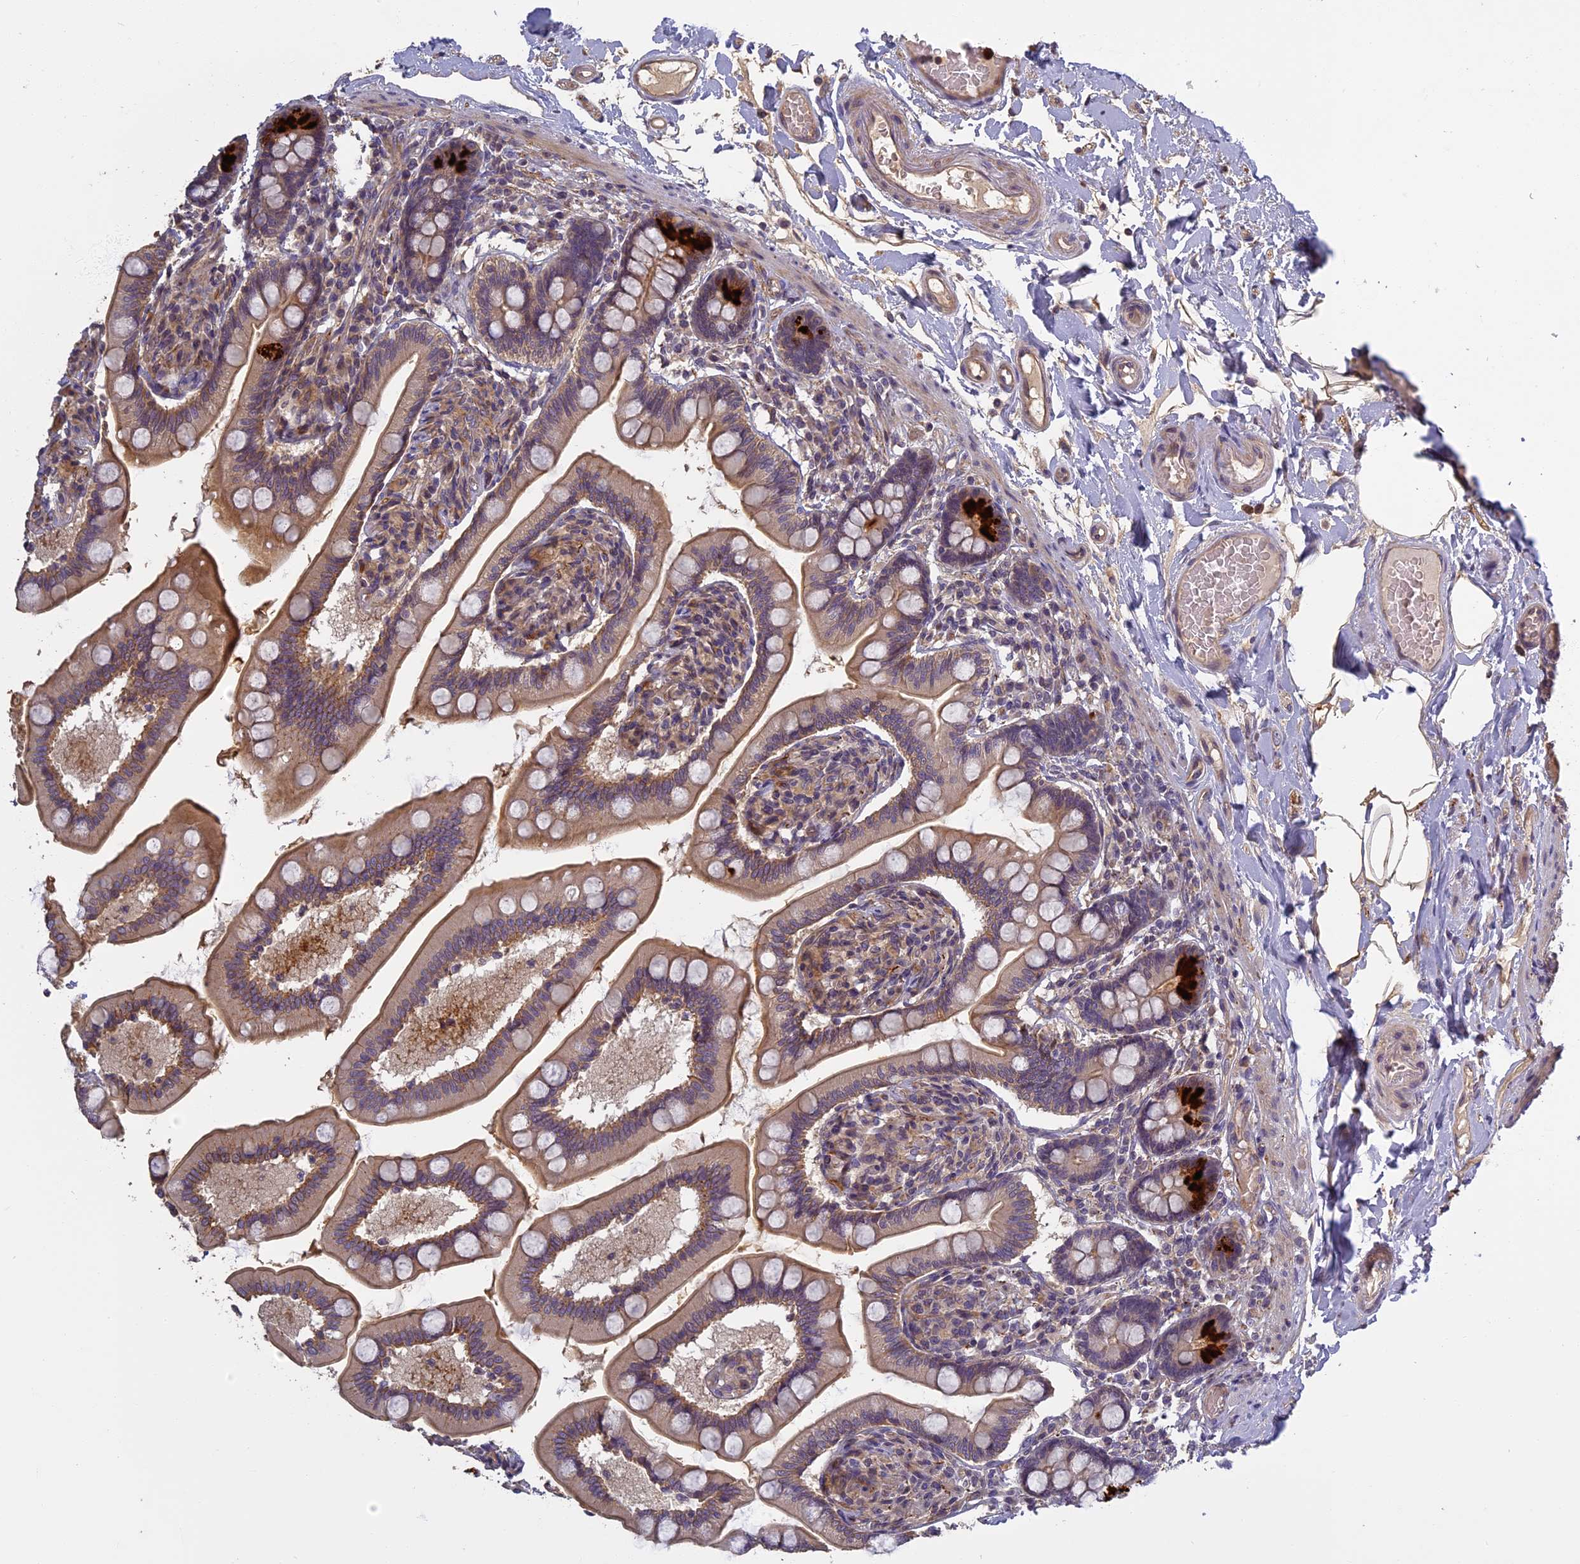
{"staining": {"intensity": "moderate", "quantity": "25%-75%", "location": "cytoplasmic/membranous"}, "tissue": "small intestine", "cell_type": "Glandular cells", "image_type": "normal", "snomed": [{"axis": "morphology", "description": "Normal tissue, NOS"}, {"axis": "topography", "description": "Small intestine"}], "caption": "Brown immunohistochemical staining in benign human small intestine displays moderate cytoplasmic/membranous positivity in approximately 25%-75% of glandular cells. Ihc stains the protein of interest in brown and the nuclei are stained blue.", "gene": "AP4E1", "patient": {"sex": "female", "age": 64}}